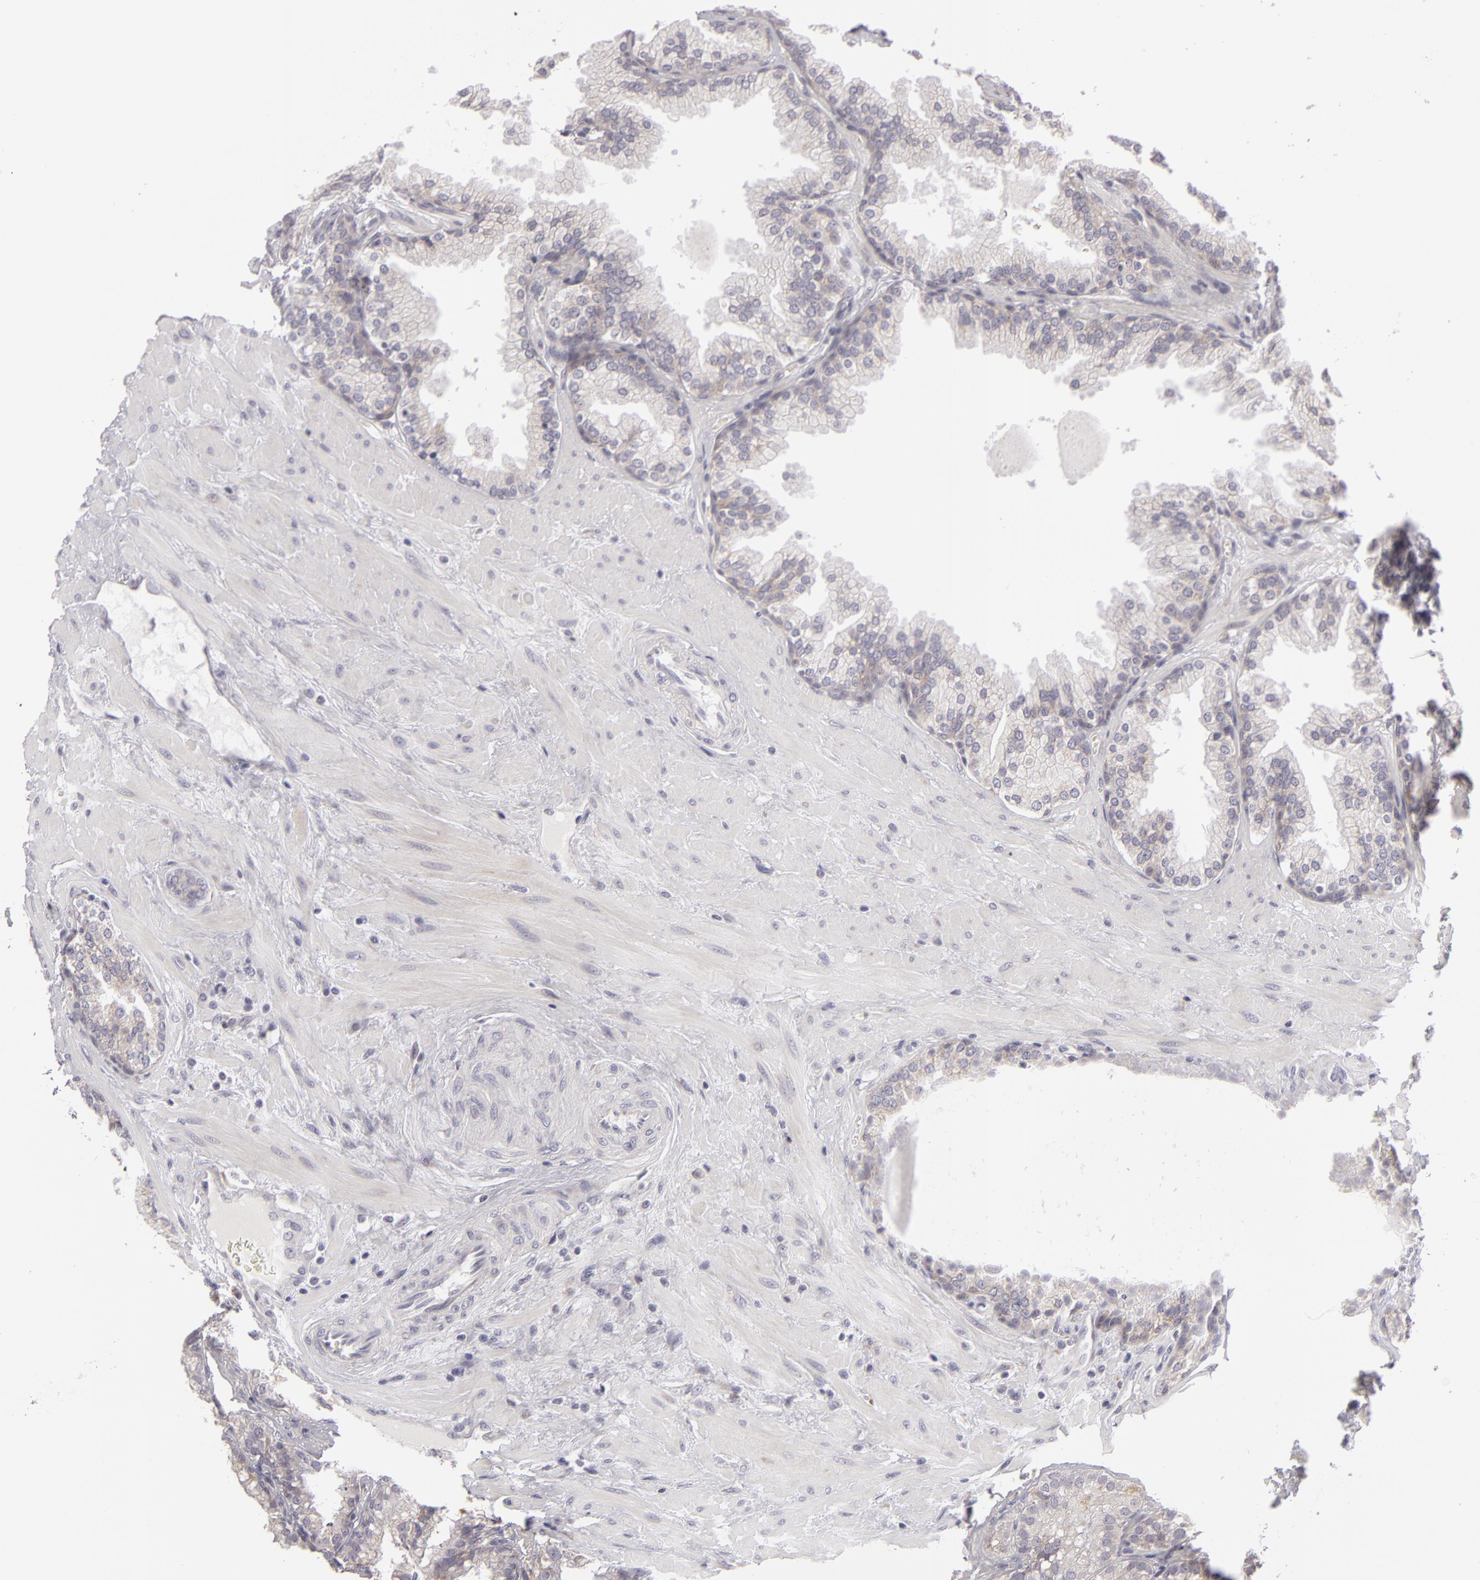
{"staining": {"intensity": "weak", "quantity": ">75%", "location": "cytoplasmic/membranous"}, "tissue": "prostate", "cell_type": "Glandular cells", "image_type": "normal", "snomed": [{"axis": "morphology", "description": "Normal tissue, NOS"}, {"axis": "topography", "description": "Prostate"}], "caption": "Protein expression by immunohistochemistry displays weak cytoplasmic/membranous staining in approximately >75% of glandular cells in benign prostate.", "gene": "ATP2B3", "patient": {"sex": "male", "age": 51}}